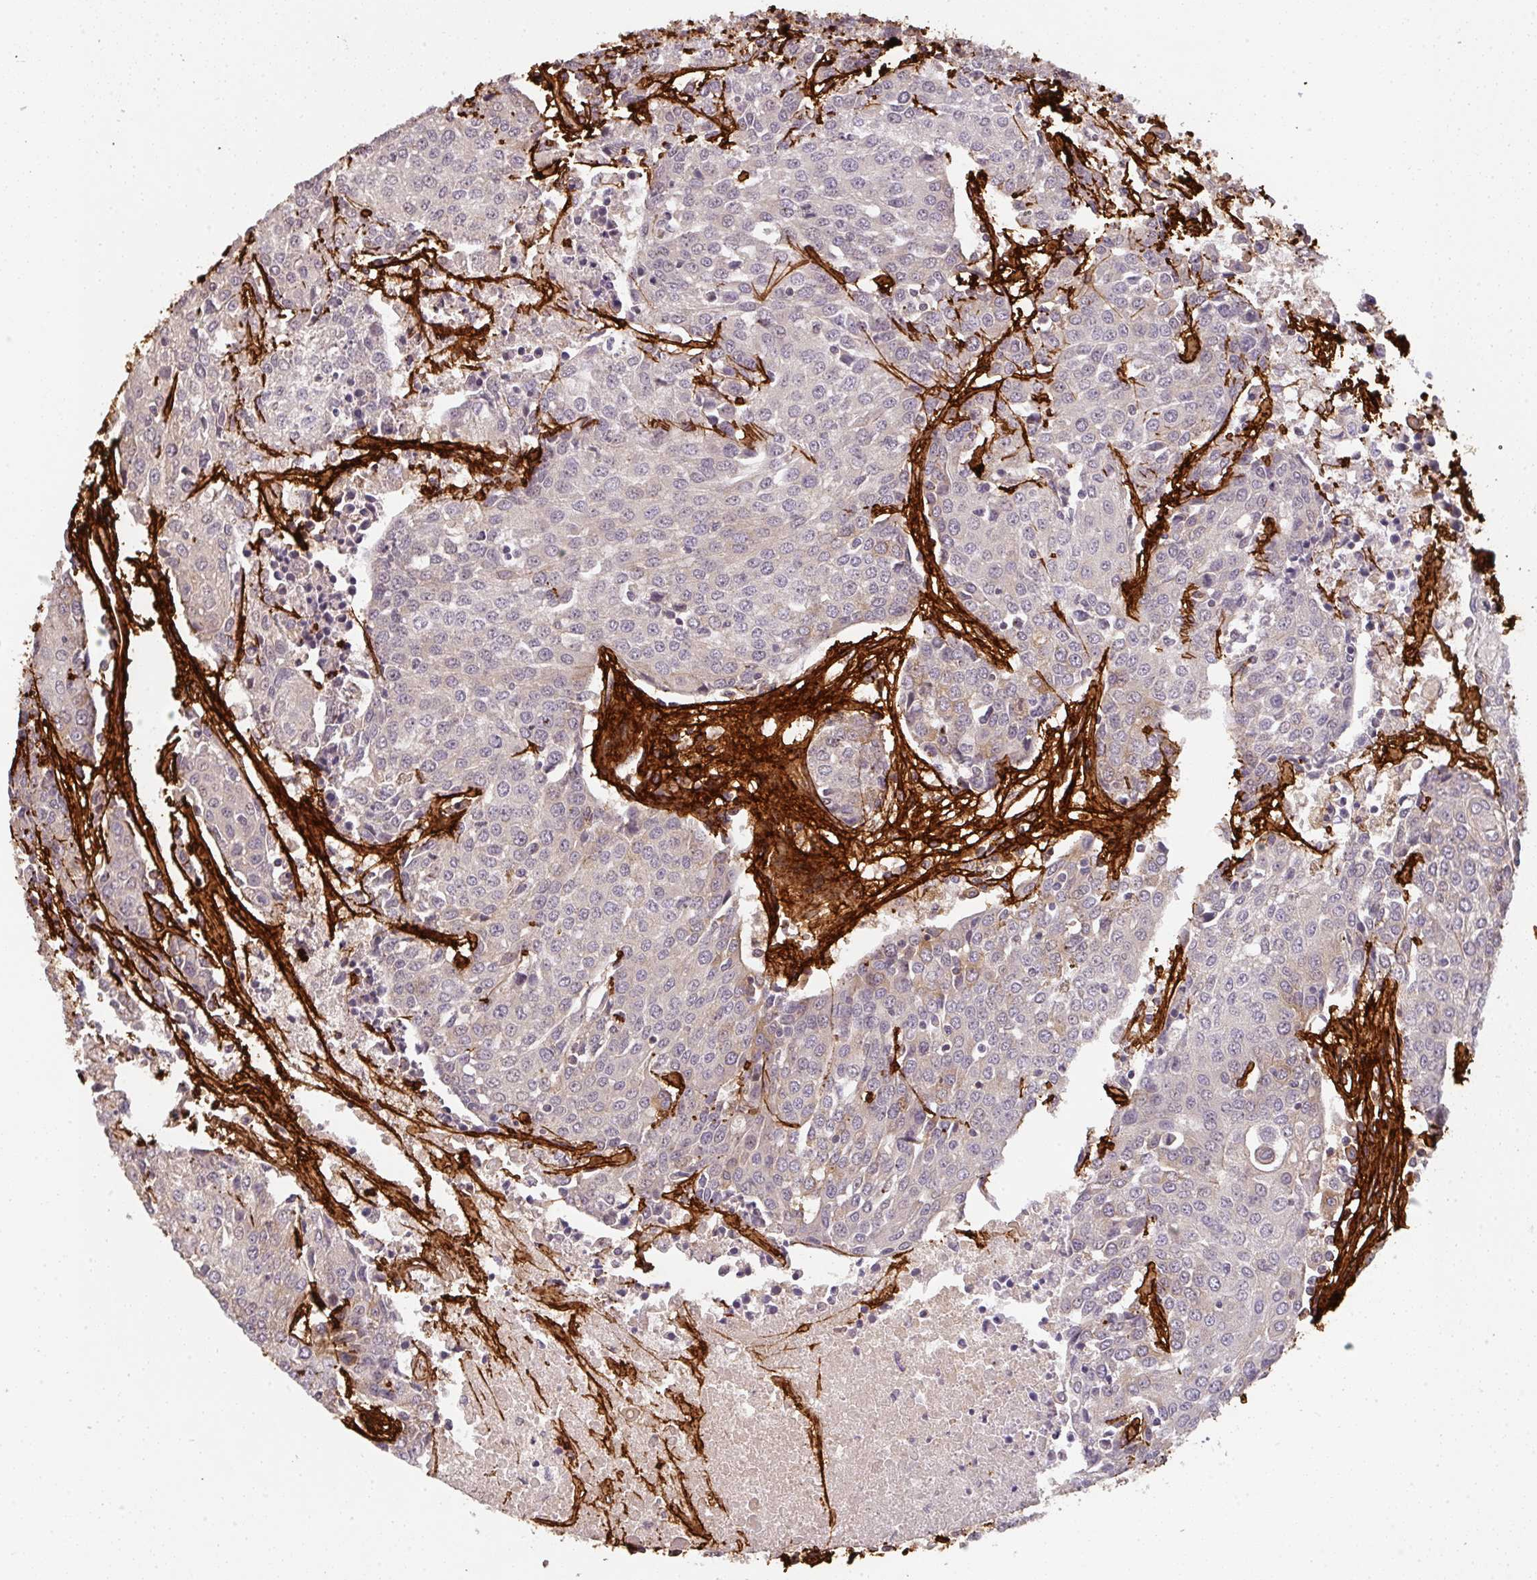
{"staining": {"intensity": "negative", "quantity": "none", "location": "none"}, "tissue": "urothelial cancer", "cell_type": "Tumor cells", "image_type": "cancer", "snomed": [{"axis": "morphology", "description": "Urothelial carcinoma, High grade"}, {"axis": "topography", "description": "Urinary bladder"}], "caption": "This is a photomicrograph of IHC staining of urothelial cancer, which shows no staining in tumor cells.", "gene": "COL3A1", "patient": {"sex": "female", "age": 85}}